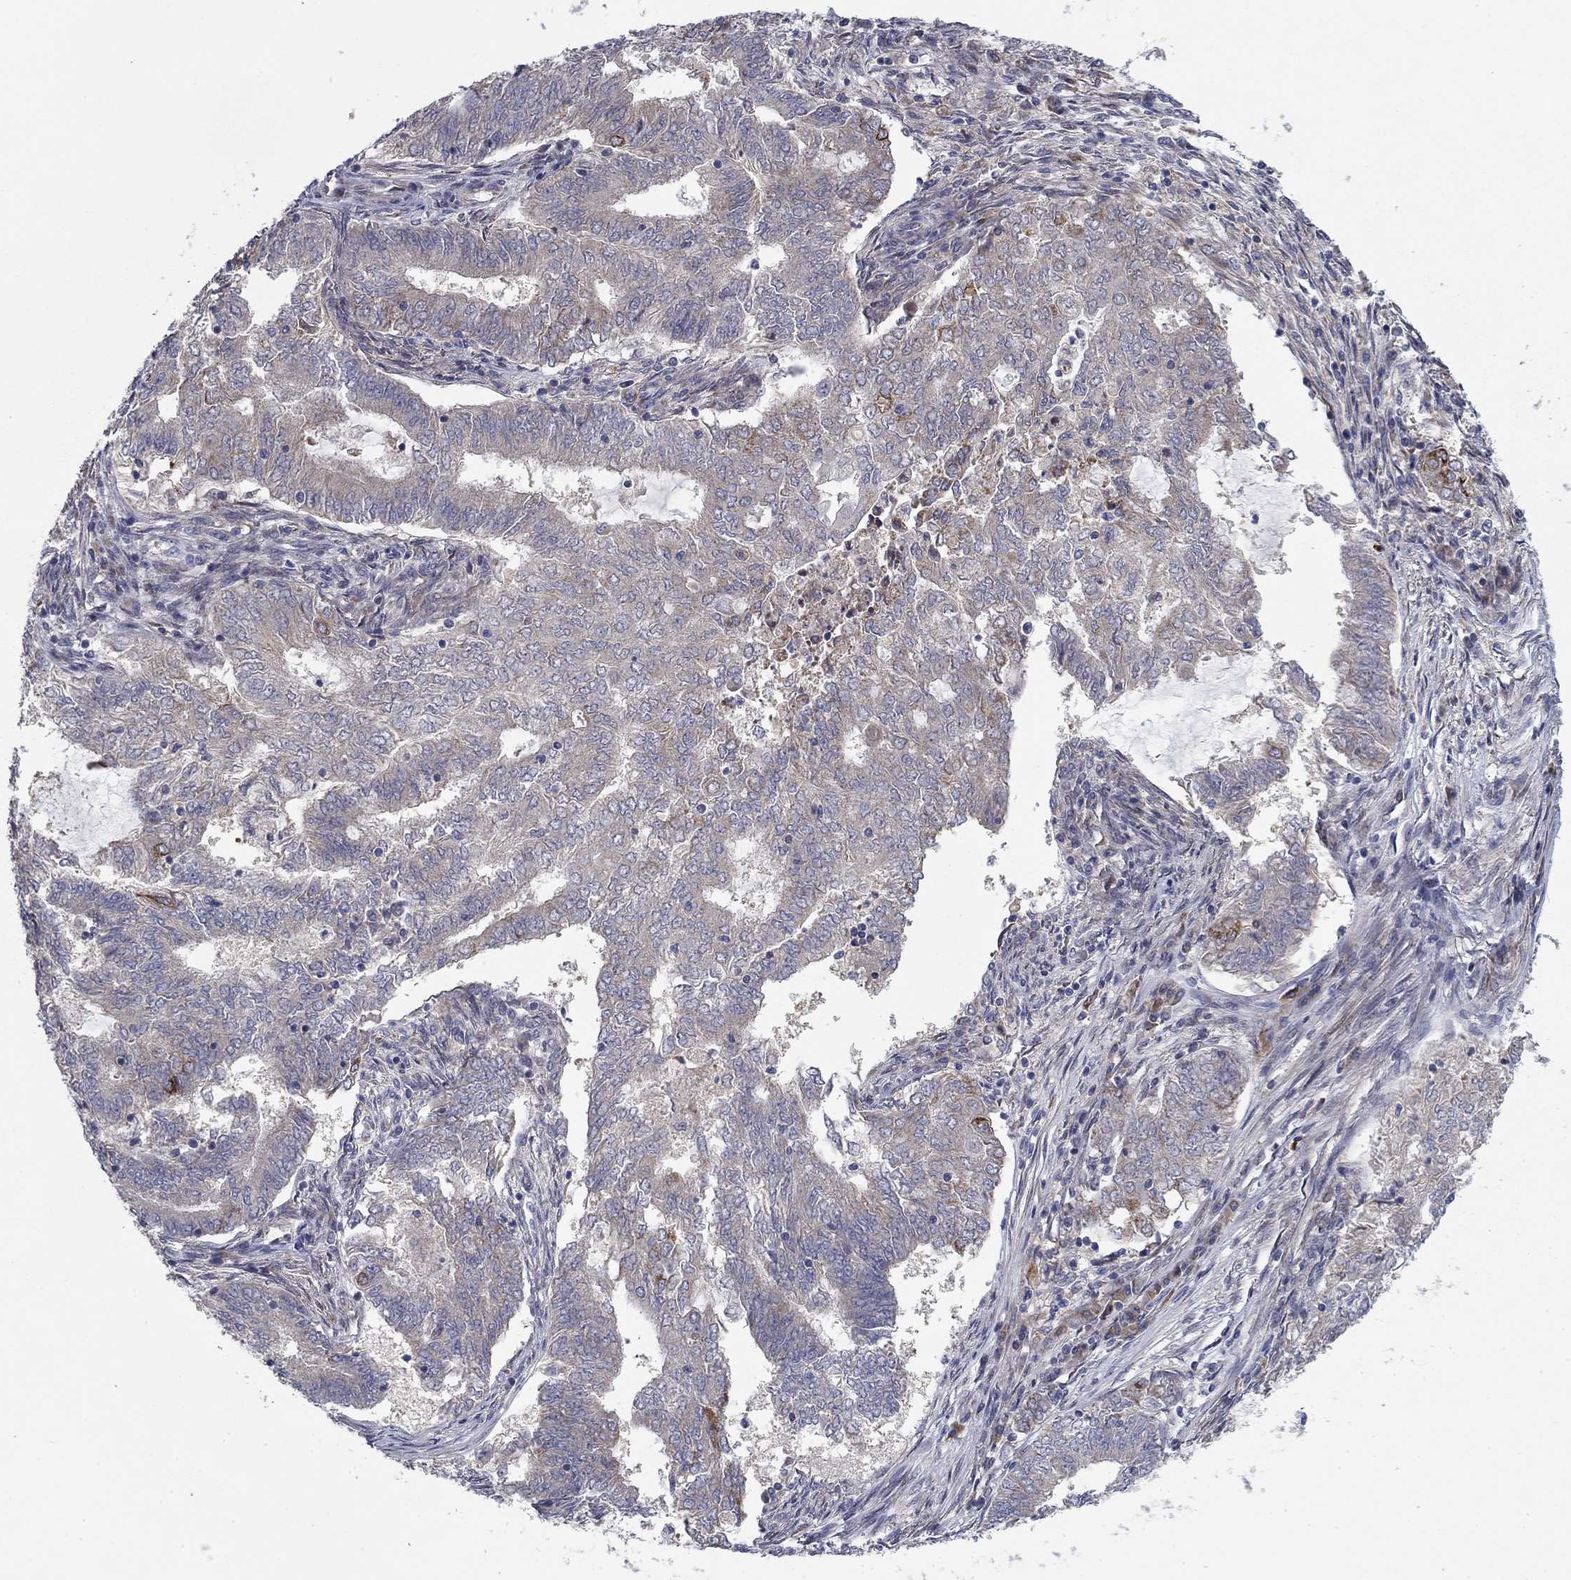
{"staining": {"intensity": "negative", "quantity": "none", "location": "none"}, "tissue": "endometrial cancer", "cell_type": "Tumor cells", "image_type": "cancer", "snomed": [{"axis": "morphology", "description": "Adenocarcinoma, NOS"}, {"axis": "topography", "description": "Endometrium"}], "caption": "Immunohistochemistry of endometrial cancer (adenocarcinoma) displays no expression in tumor cells.", "gene": "MMAA", "patient": {"sex": "female", "age": 62}}